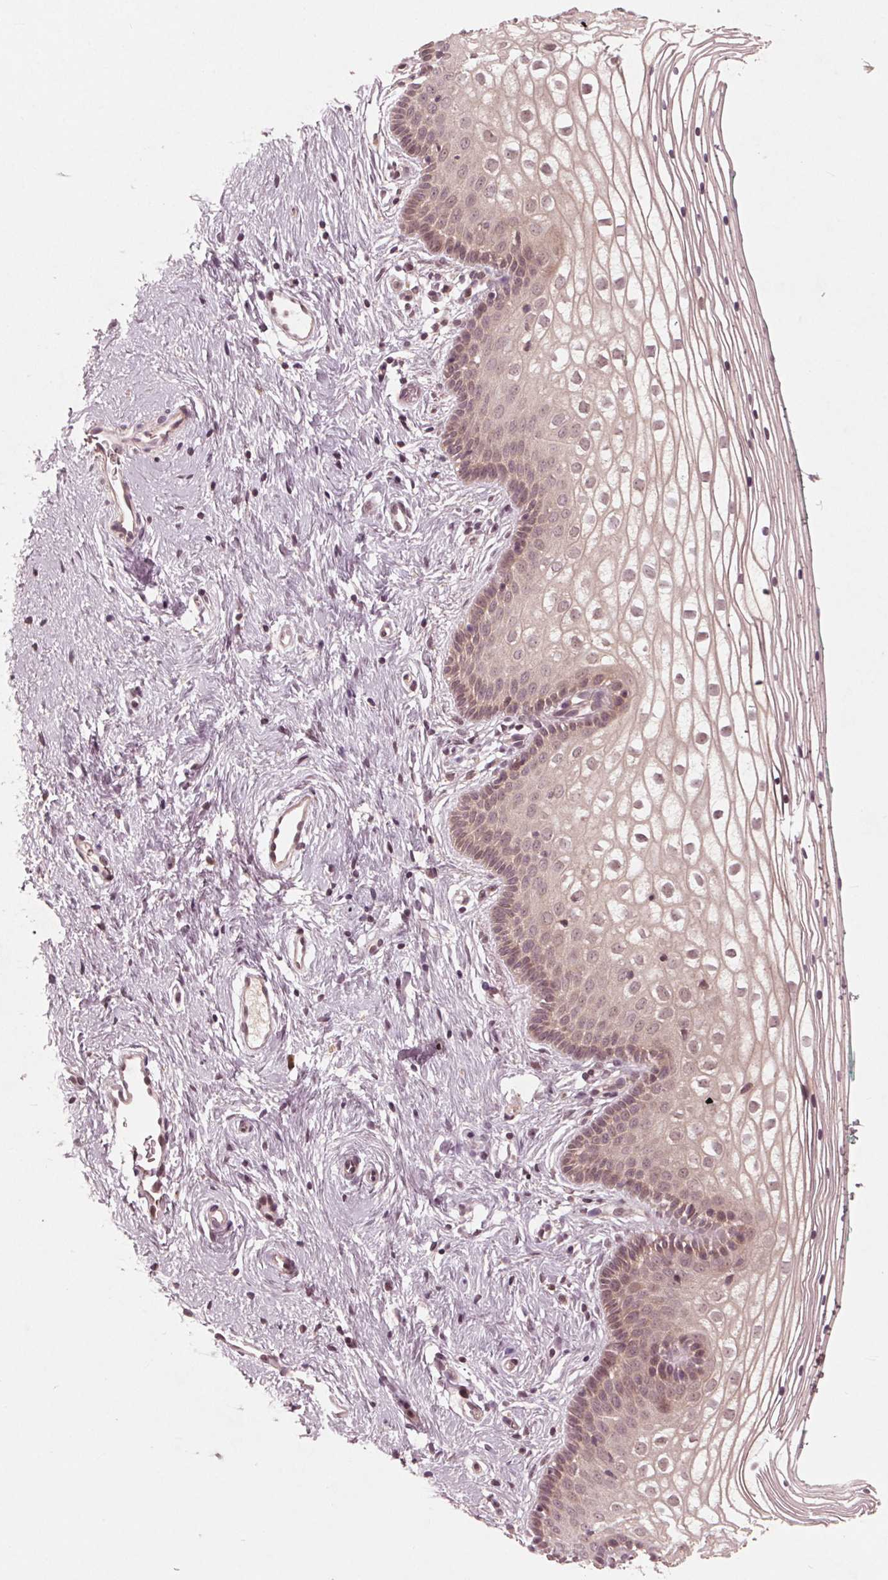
{"staining": {"intensity": "weak", "quantity": "<25%", "location": "cytoplasmic/membranous"}, "tissue": "vagina", "cell_type": "Squamous epithelial cells", "image_type": "normal", "snomed": [{"axis": "morphology", "description": "Normal tissue, NOS"}, {"axis": "topography", "description": "Vagina"}], "caption": "Squamous epithelial cells are negative for protein expression in normal human vagina.", "gene": "UBALD1", "patient": {"sex": "female", "age": 36}}